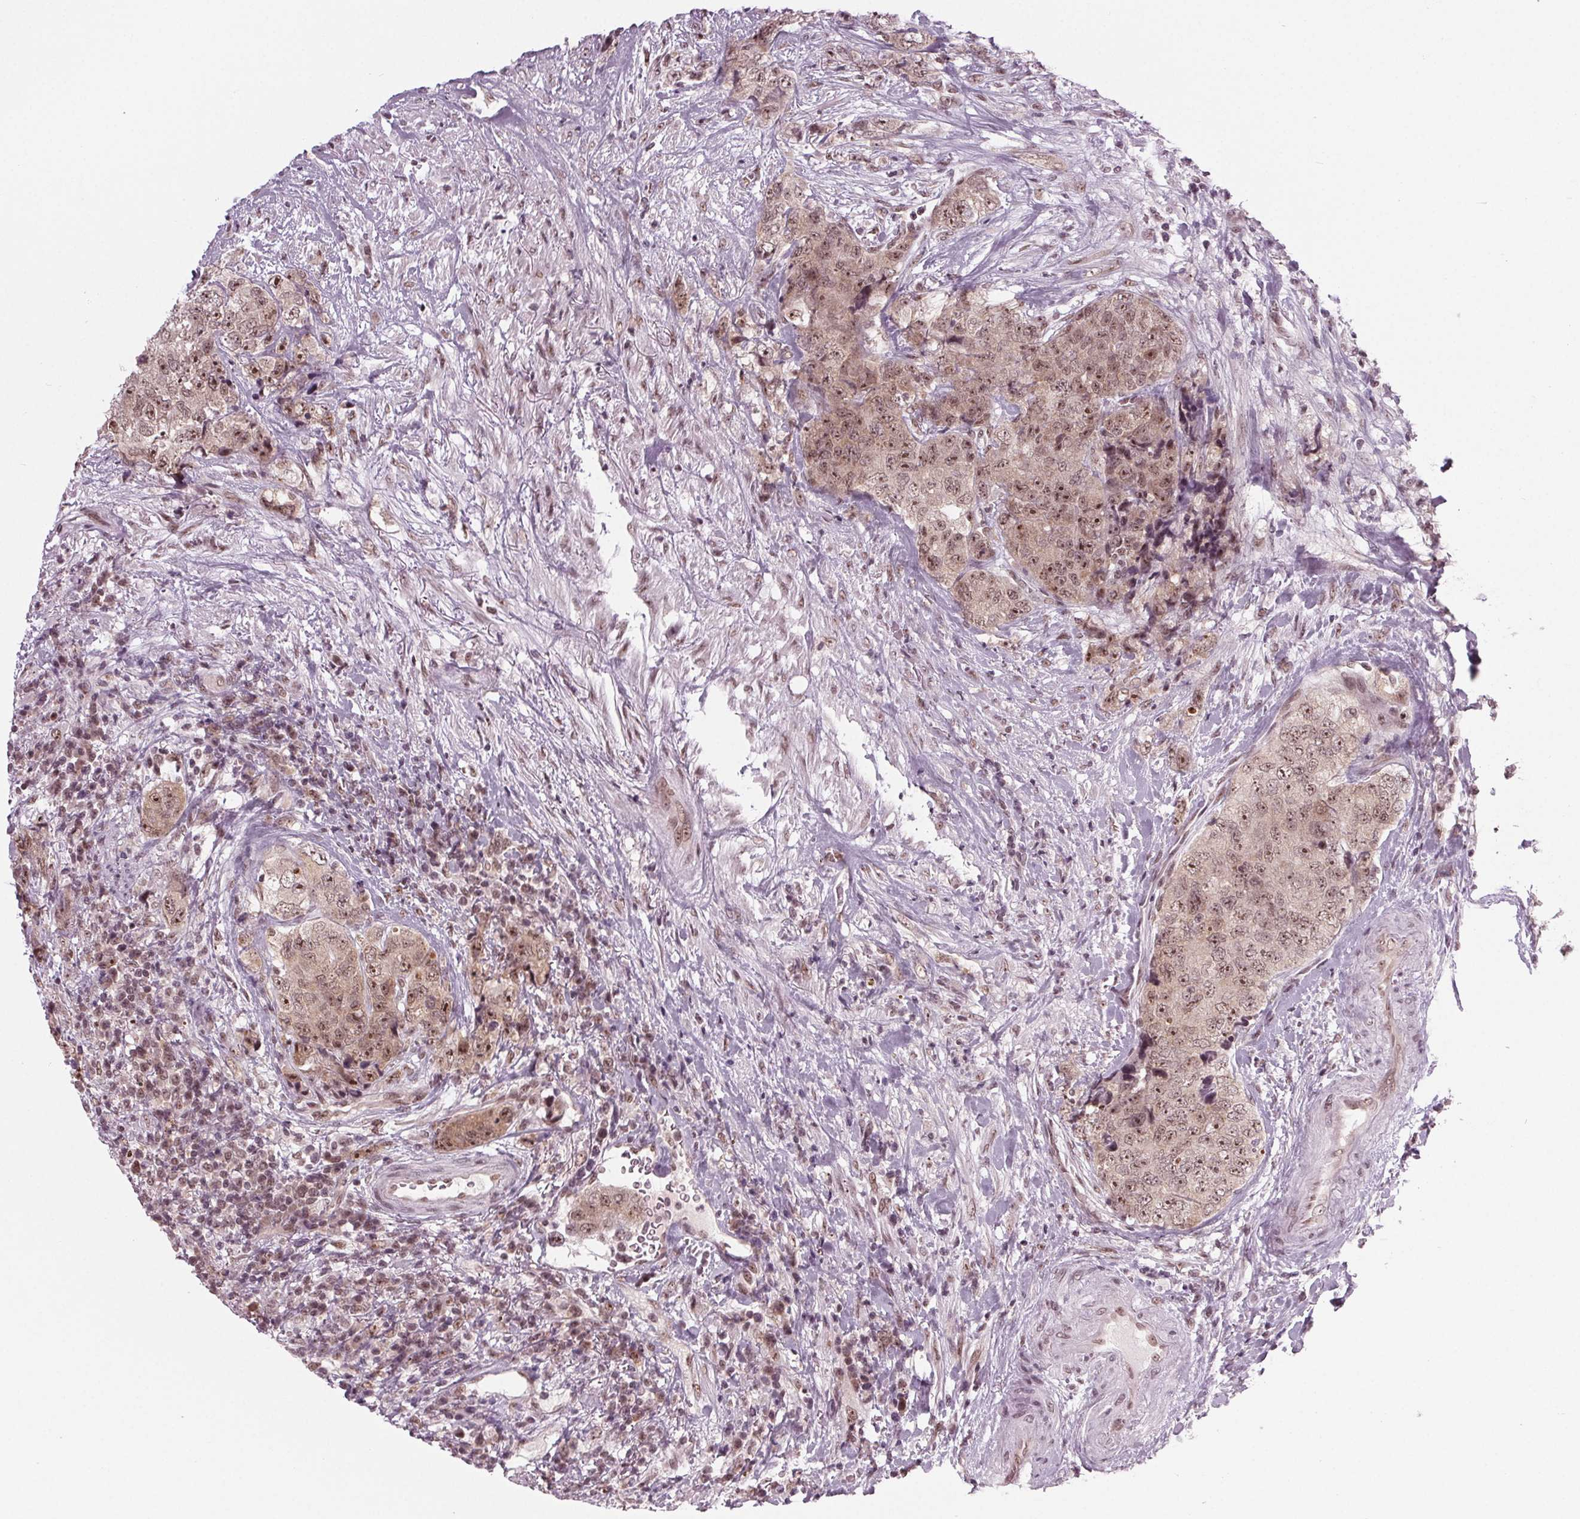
{"staining": {"intensity": "moderate", "quantity": ">75%", "location": "nuclear"}, "tissue": "urothelial cancer", "cell_type": "Tumor cells", "image_type": "cancer", "snomed": [{"axis": "morphology", "description": "Urothelial carcinoma, High grade"}, {"axis": "topography", "description": "Urinary bladder"}], "caption": "A histopathology image of human urothelial cancer stained for a protein displays moderate nuclear brown staining in tumor cells.", "gene": "DDX41", "patient": {"sex": "female", "age": 78}}